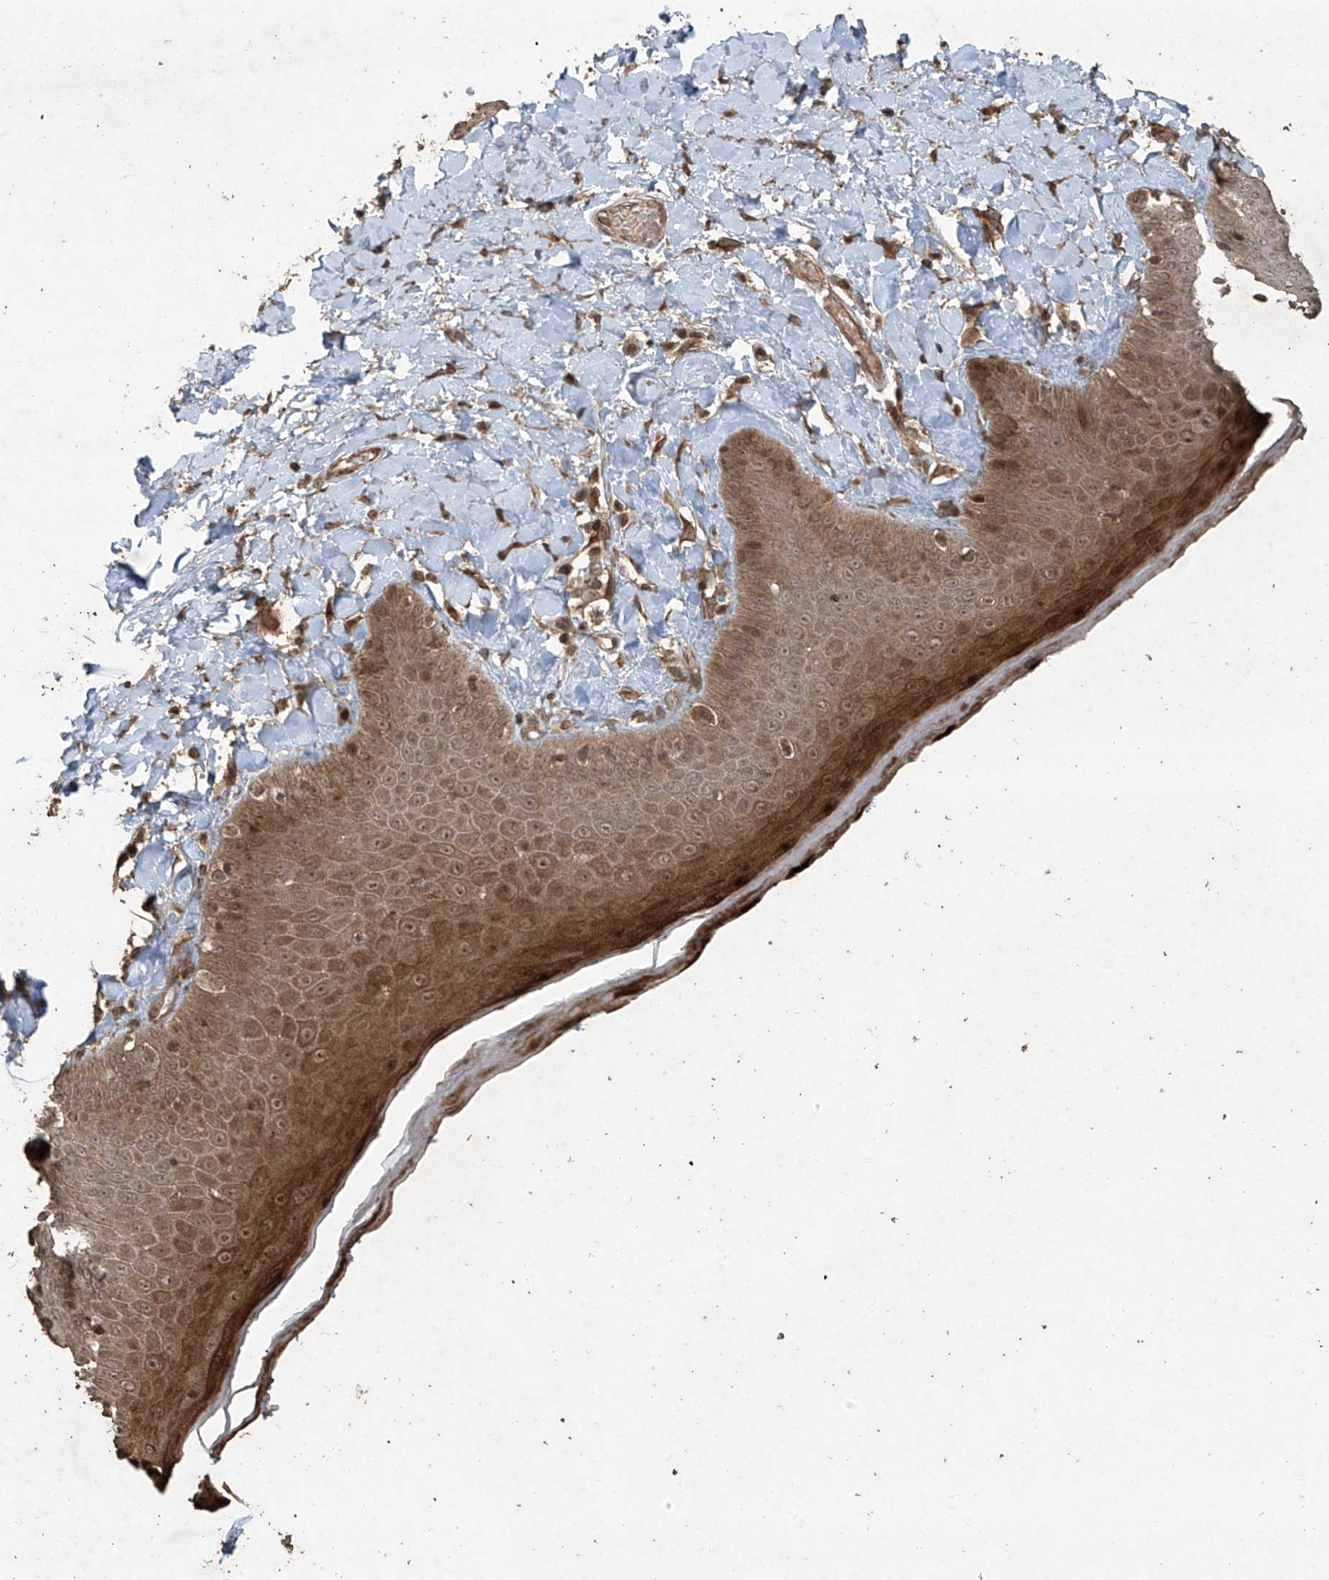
{"staining": {"intensity": "strong", "quantity": ">75%", "location": "cytoplasmic/membranous,nuclear"}, "tissue": "skin", "cell_type": "Epidermal cells", "image_type": "normal", "snomed": [{"axis": "morphology", "description": "Normal tissue, NOS"}, {"axis": "topography", "description": "Anal"}], "caption": "Strong cytoplasmic/membranous,nuclear positivity for a protein is identified in about >75% of epidermal cells of unremarkable skin using immunohistochemistry (IHC).", "gene": "PGPEP1", "patient": {"sex": "male", "age": 69}}